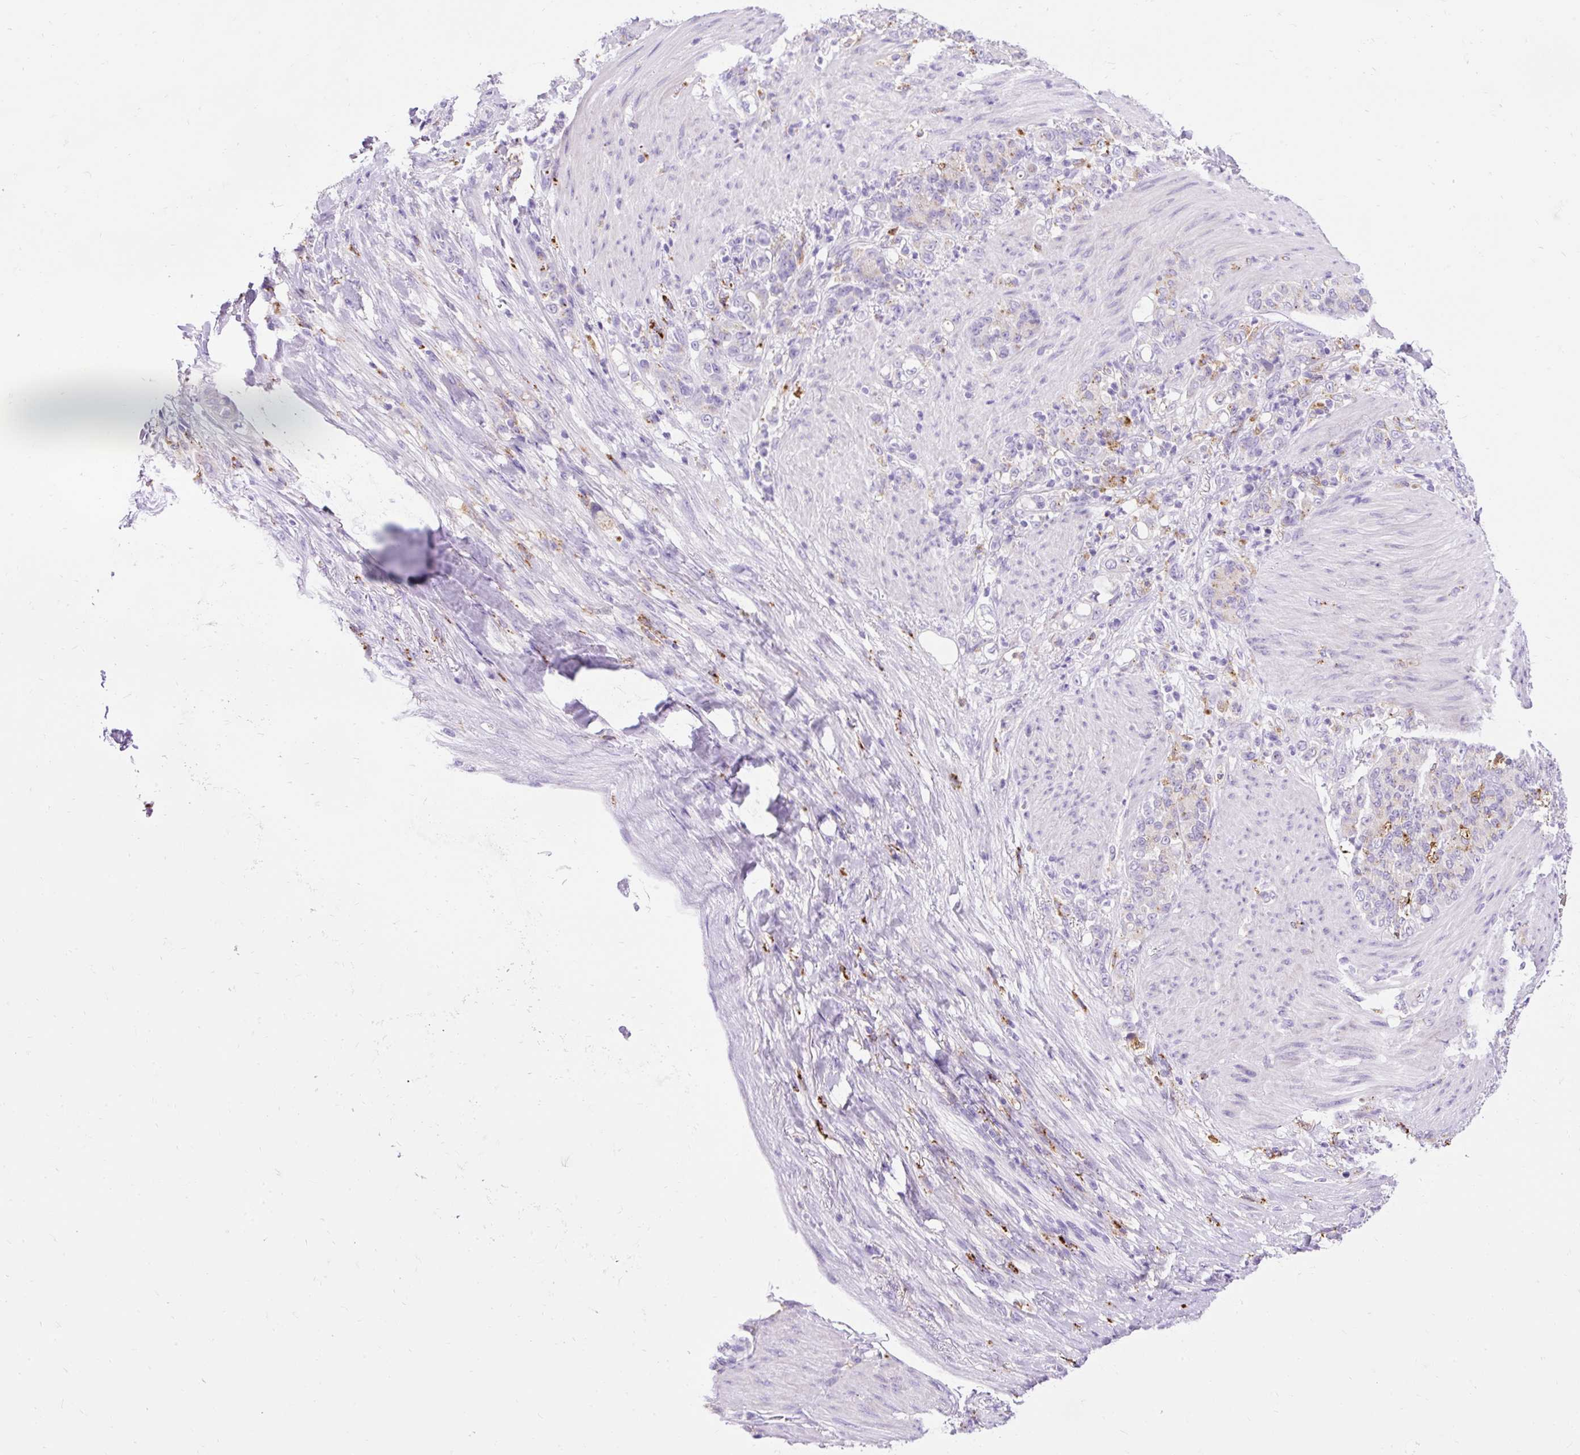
{"staining": {"intensity": "weak", "quantity": "25%-75%", "location": "cytoplasmic/membranous"}, "tissue": "stomach cancer", "cell_type": "Tumor cells", "image_type": "cancer", "snomed": [{"axis": "morphology", "description": "Adenocarcinoma, NOS"}, {"axis": "topography", "description": "Stomach"}], "caption": "Approximately 25%-75% of tumor cells in human stomach cancer show weak cytoplasmic/membranous protein expression as visualized by brown immunohistochemical staining.", "gene": "HEXB", "patient": {"sex": "female", "age": 79}}